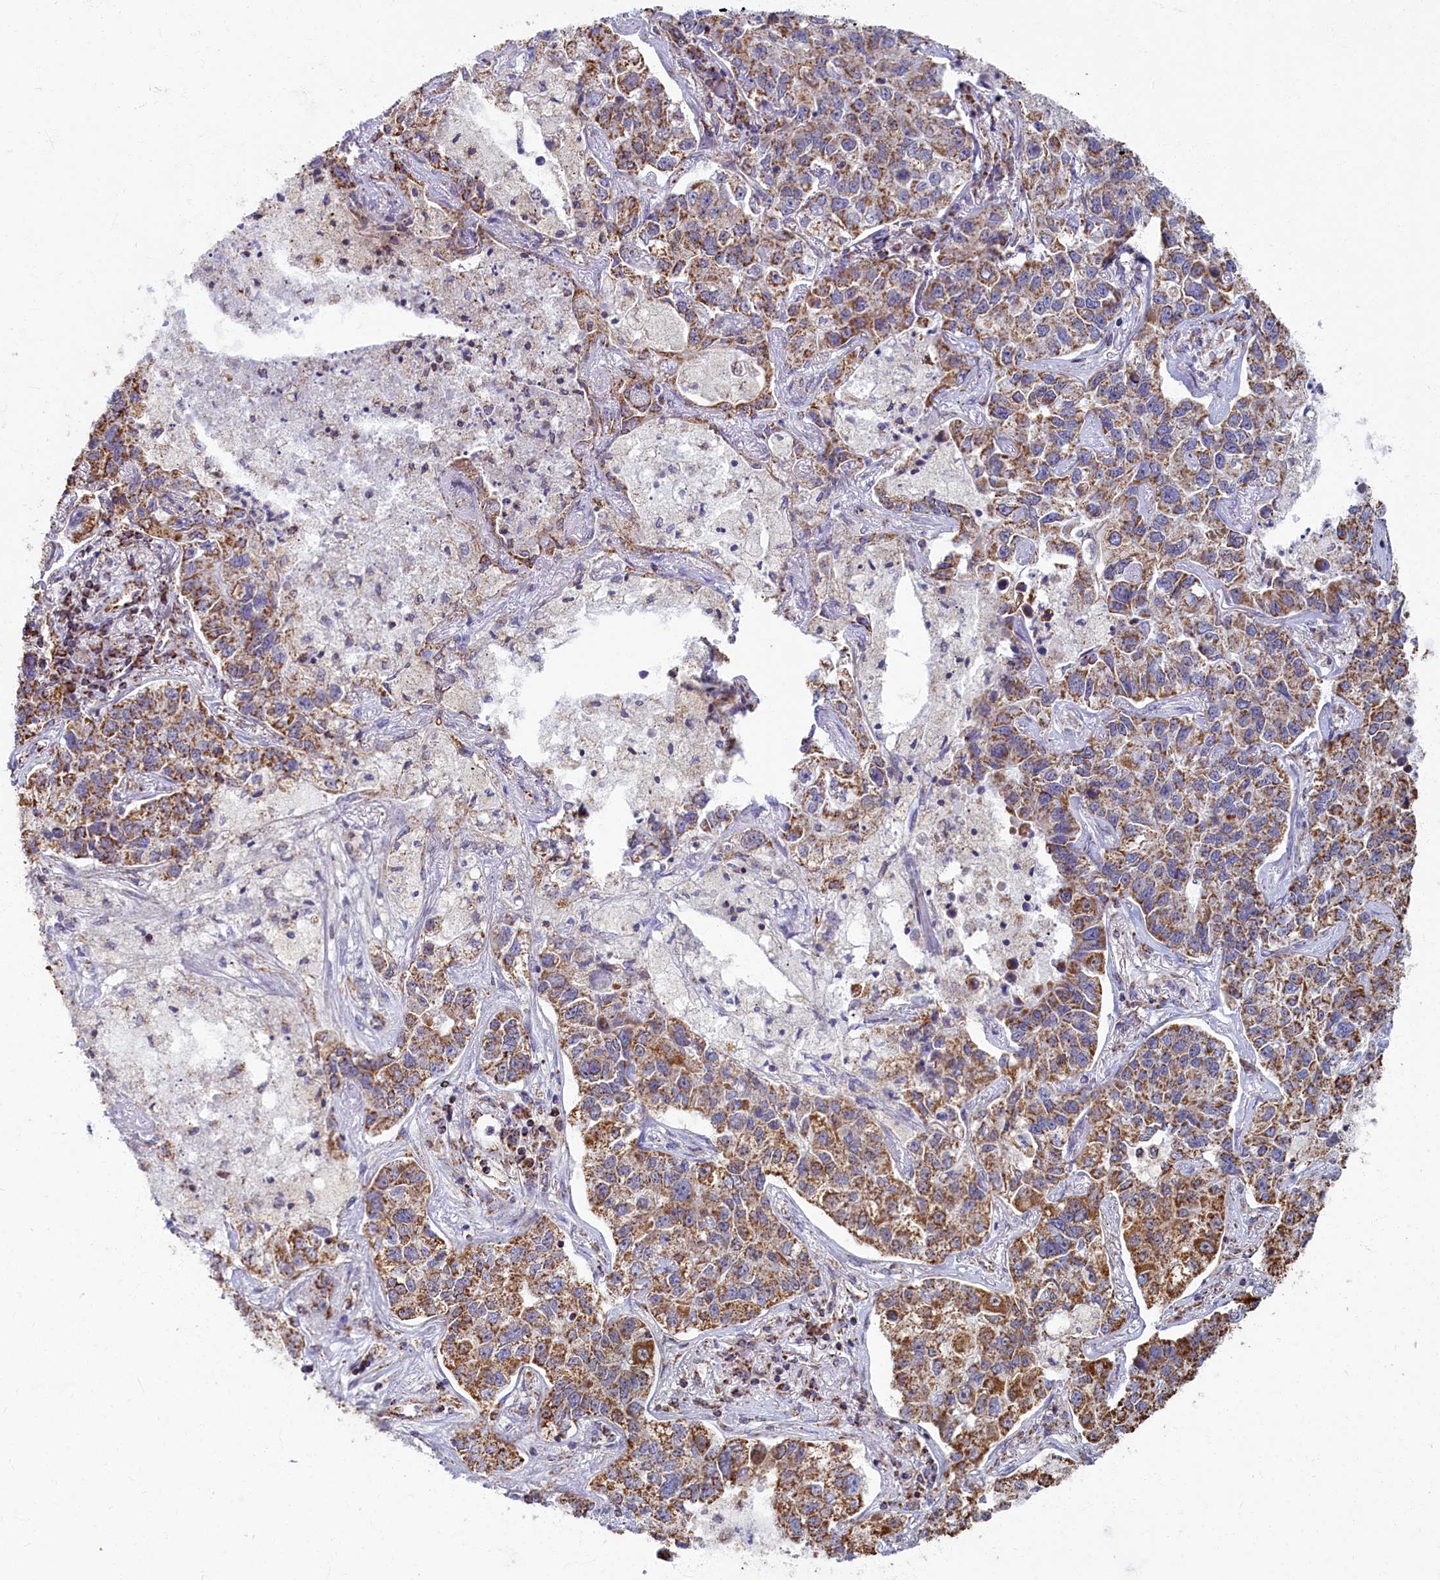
{"staining": {"intensity": "moderate", "quantity": "25%-75%", "location": "cytoplasmic/membranous"}, "tissue": "lung cancer", "cell_type": "Tumor cells", "image_type": "cancer", "snomed": [{"axis": "morphology", "description": "Adenocarcinoma, NOS"}, {"axis": "topography", "description": "Lung"}], "caption": "Immunohistochemistry photomicrograph of neoplastic tissue: human lung cancer (adenocarcinoma) stained using immunohistochemistry (IHC) shows medium levels of moderate protein expression localized specifically in the cytoplasmic/membranous of tumor cells, appearing as a cytoplasmic/membranous brown color.", "gene": "SPR", "patient": {"sex": "male", "age": 49}}